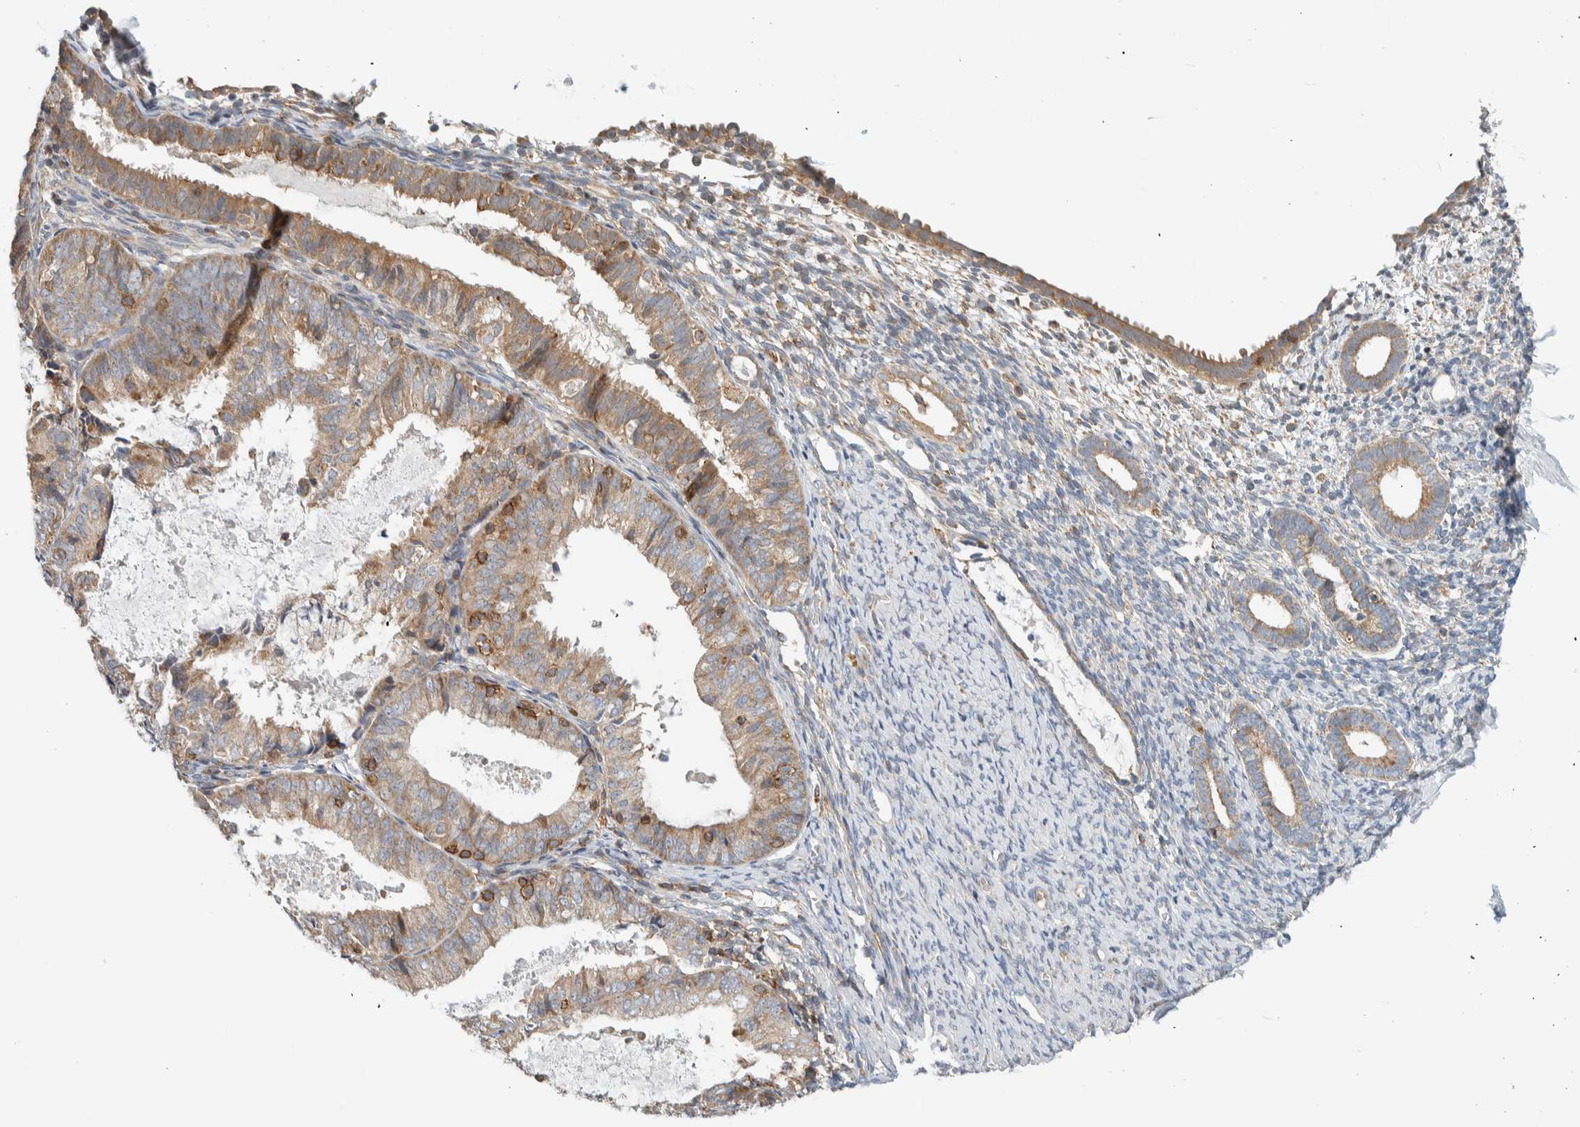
{"staining": {"intensity": "moderate", "quantity": "<25%", "location": "cytoplasmic/membranous"}, "tissue": "endometrium", "cell_type": "Cells in endometrial stroma", "image_type": "normal", "snomed": [{"axis": "morphology", "description": "Normal tissue, NOS"}, {"axis": "morphology", "description": "Adenocarcinoma, NOS"}, {"axis": "topography", "description": "Endometrium"}], "caption": "This micrograph demonstrates IHC staining of unremarkable human endometrium, with low moderate cytoplasmic/membranous expression in about <25% of cells in endometrial stroma.", "gene": "CCDC57", "patient": {"sex": "female", "age": 57}}